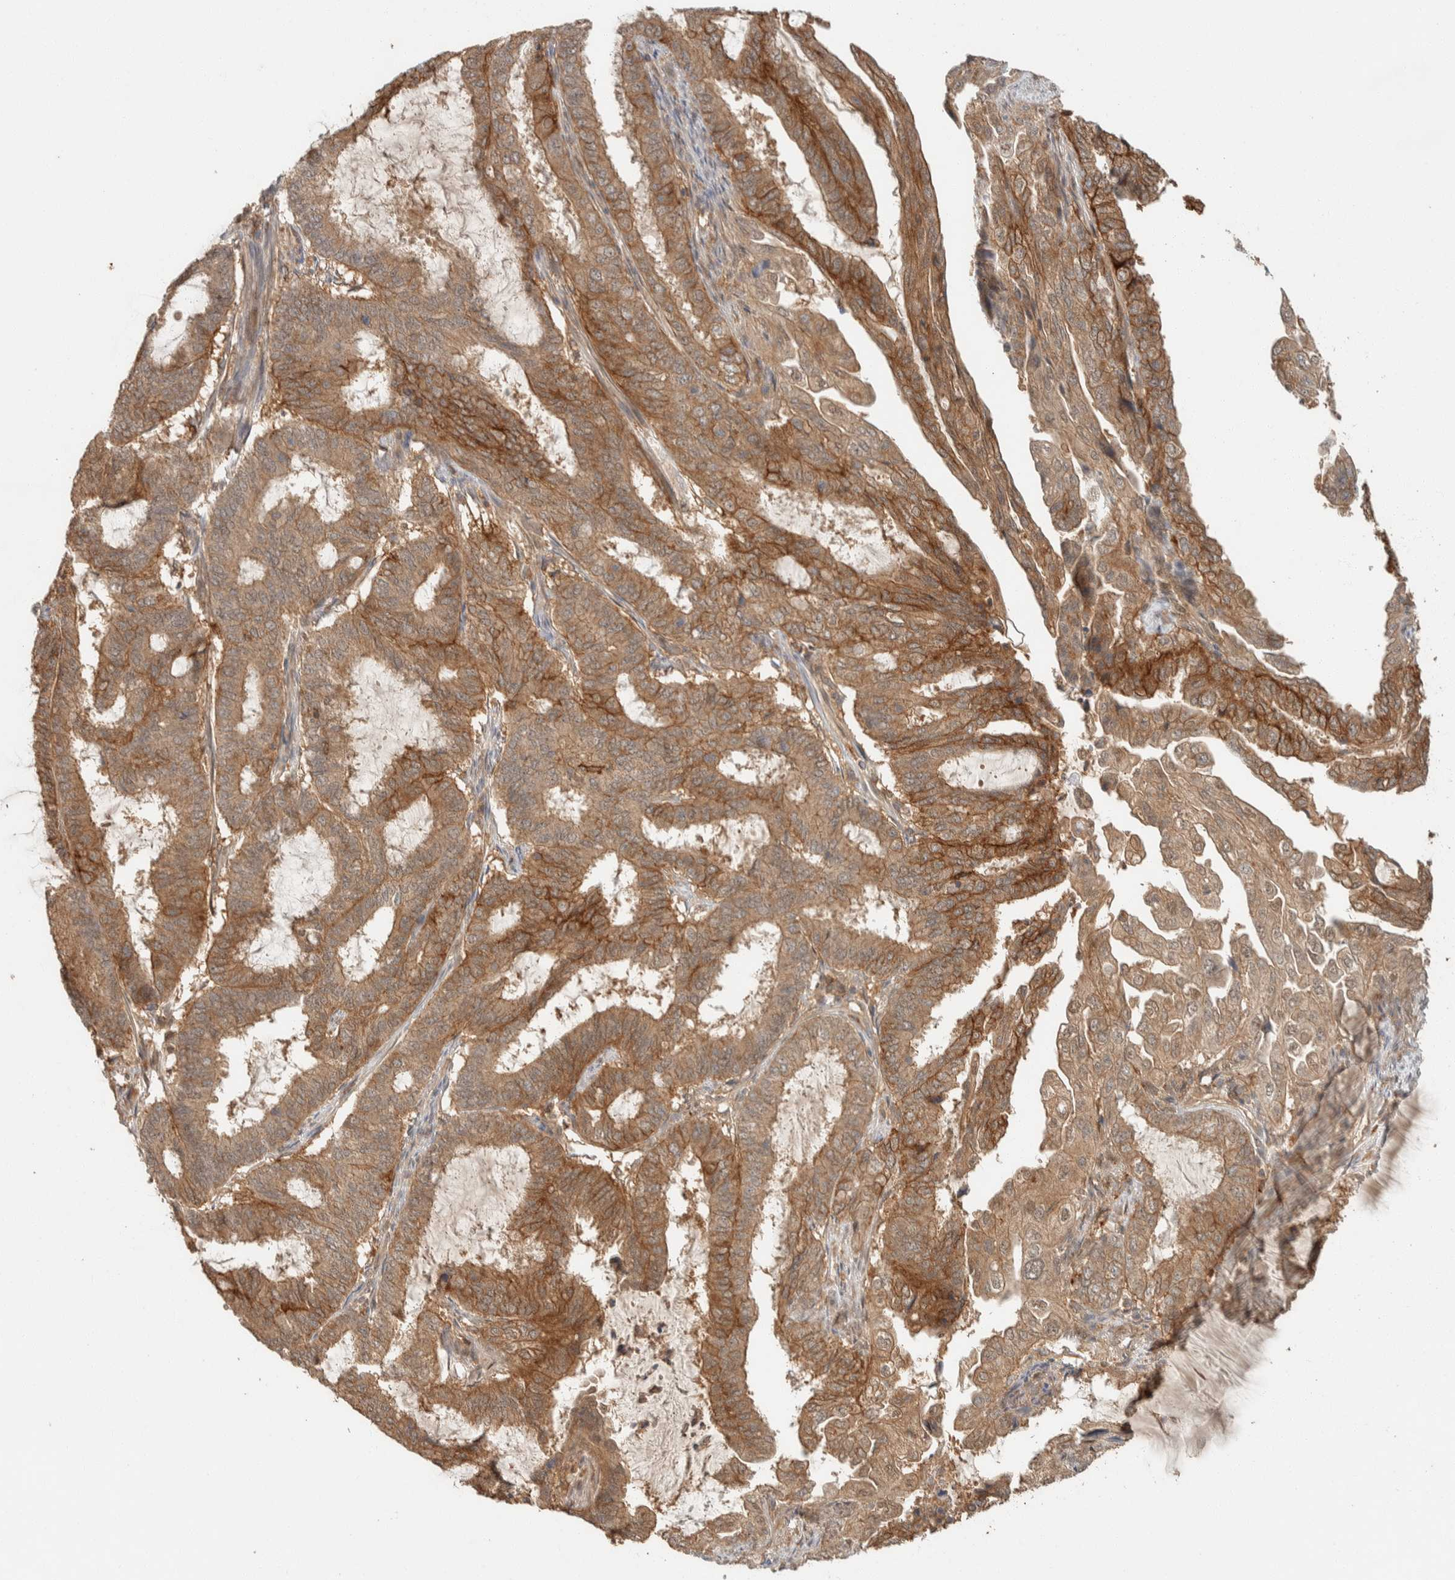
{"staining": {"intensity": "moderate", "quantity": ">75%", "location": "cytoplasmic/membranous"}, "tissue": "endometrial cancer", "cell_type": "Tumor cells", "image_type": "cancer", "snomed": [{"axis": "morphology", "description": "Adenocarcinoma, NOS"}, {"axis": "topography", "description": "Endometrium"}], "caption": "The histopathology image displays a brown stain indicating the presence of a protein in the cytoplasmic/membranous of tumor cells in endometrial cancer. (brown staining indicates protein expression, while blue staining denotes nuclei).", "gene": "ZNF567", "patient": {"sex": "female", "age": 51}}